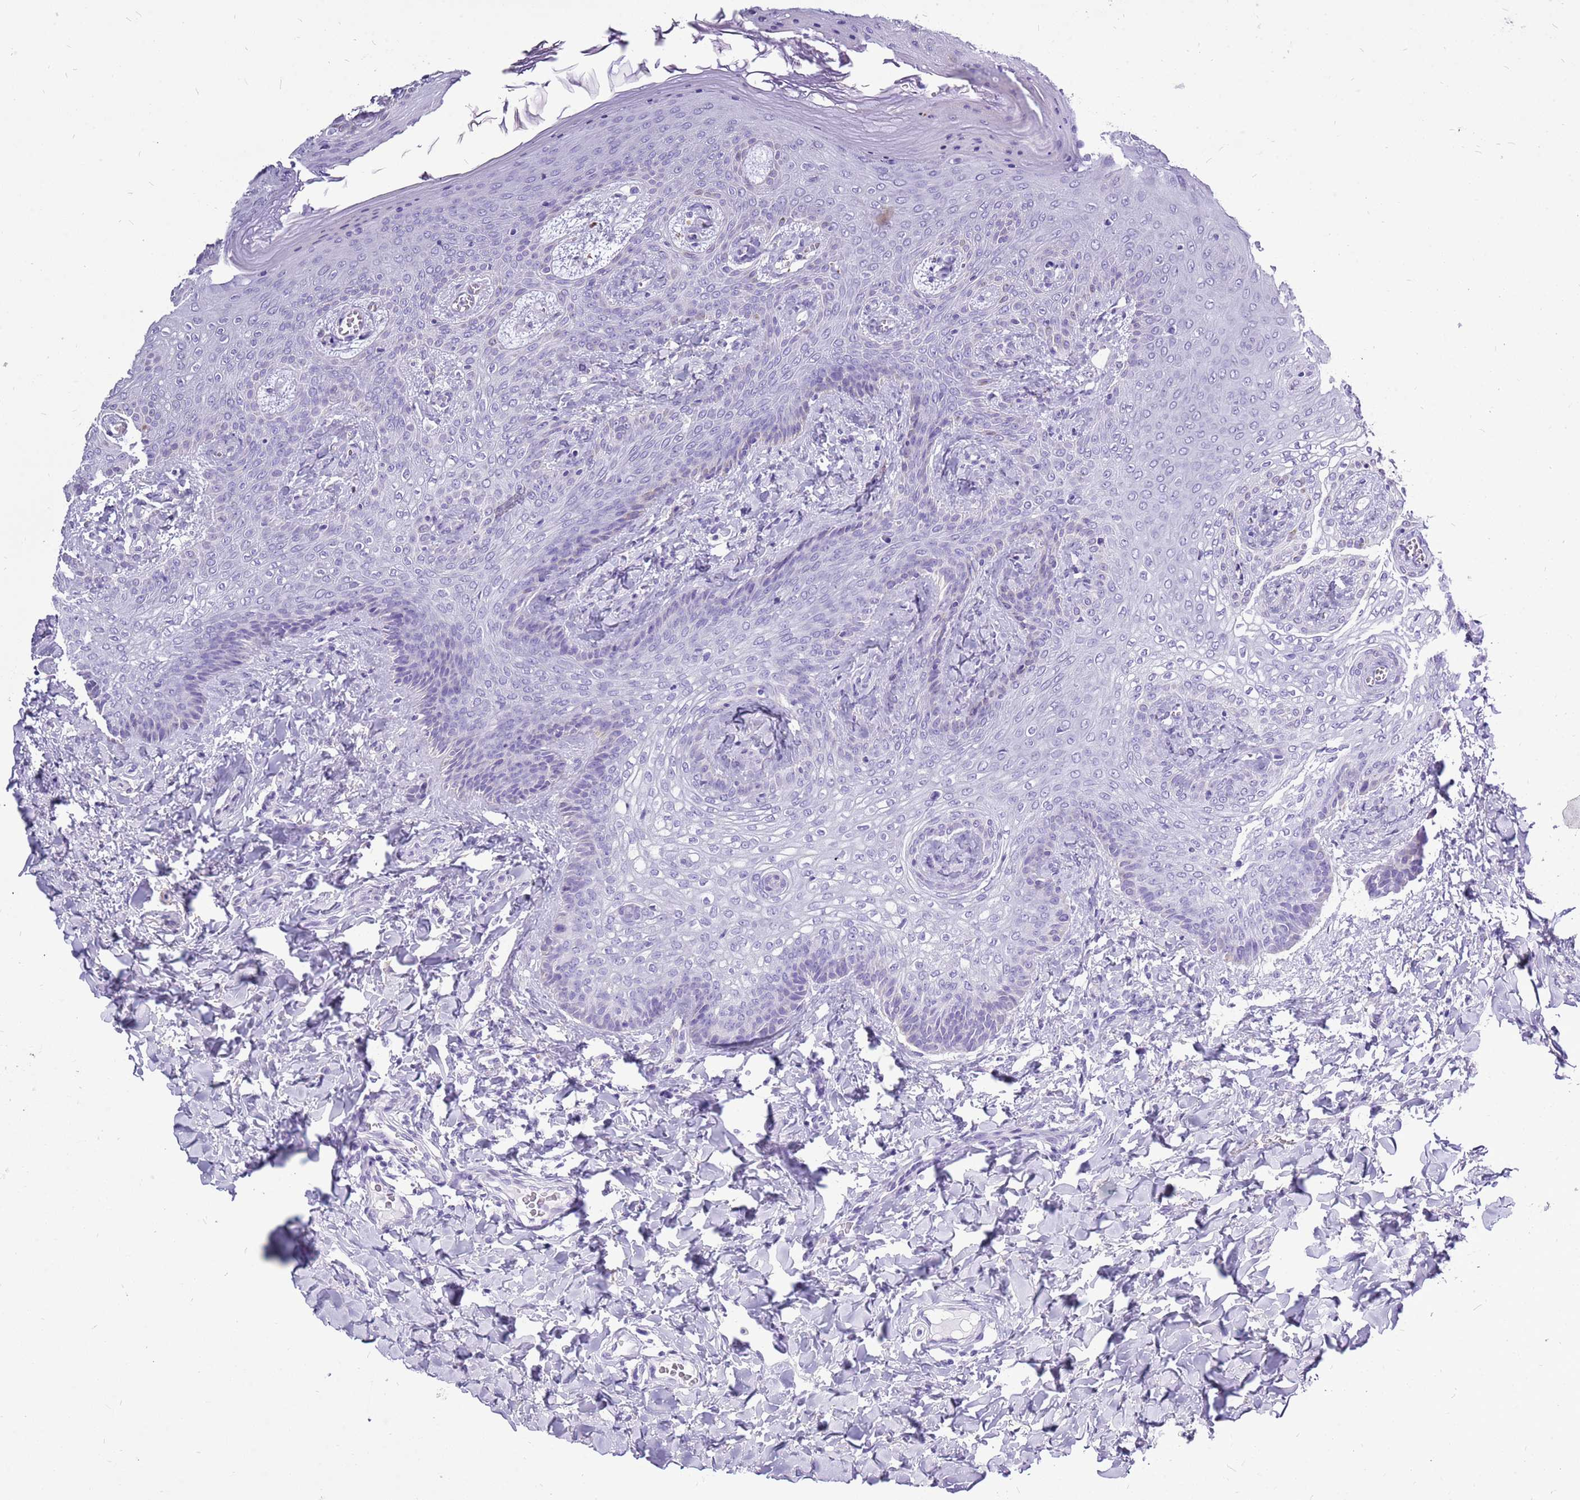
{"staining": {"intensity": "negative", "quantity": "none", "location": "none"}, "tissue": "breast cancer", "cell_type": "Tumor cells", "image_type": "cancer", "snomed": [{"axis": "morphology", "description": "Duct carcinoma"}, {"axis": "topography", "description": "Breast"}], "caption": "Immunohistochemical staining of intraductal carcinoma (breast) reveals no significant staining in tumor cells. The staining was performed using DAB (3,3'-diaminobenzidine) to visualize the protein expression in brown, while the nuclei were stained in blue with hematoxylin (Magnification: 20x).", "gene": "ACSS3", "patient": {"sex": "female", "age": 40}}